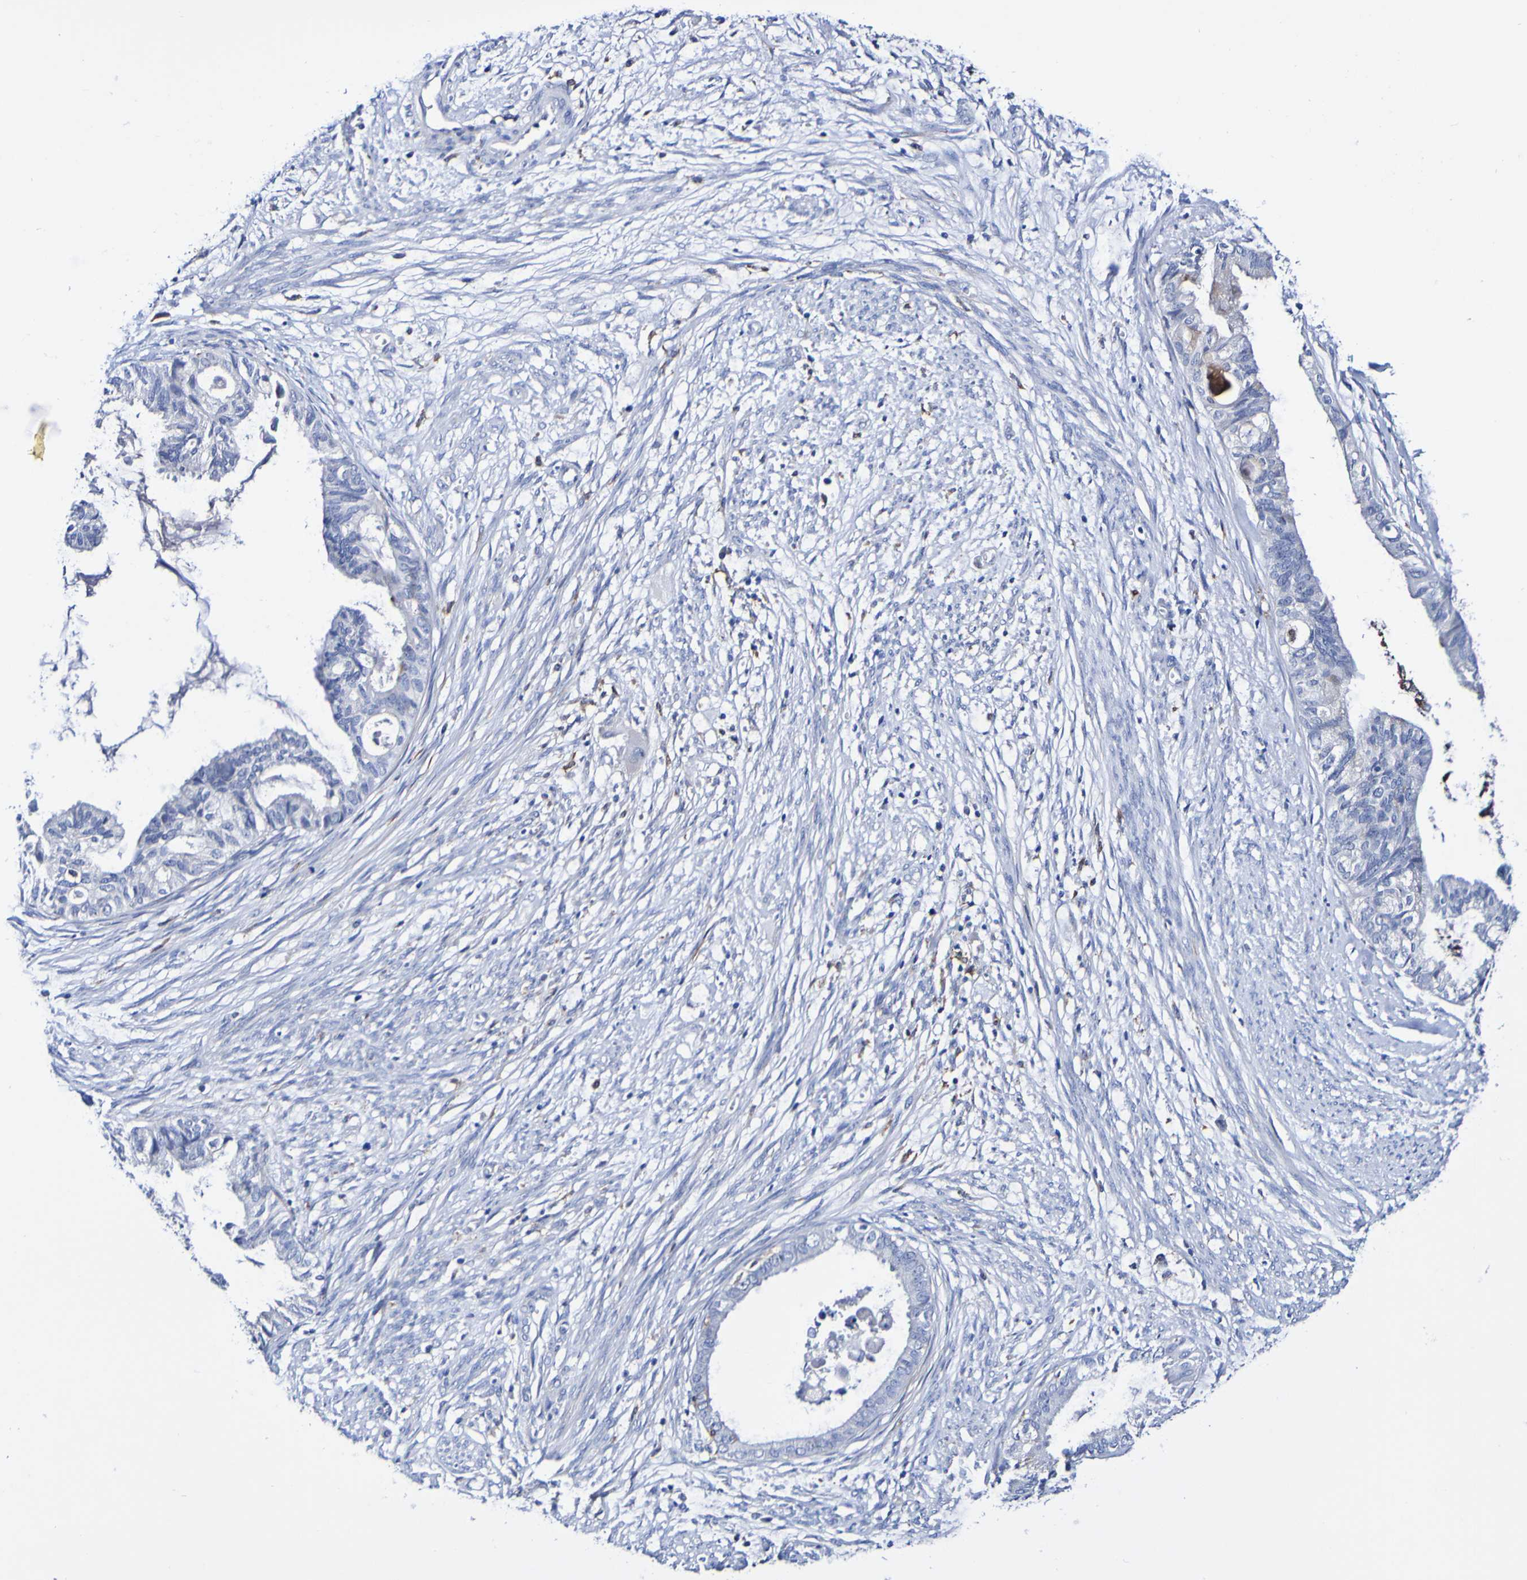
{"staining": {"intensity": "negative", "quantity": "none", "location": "none"}, "tissue": "cervical cancer", "cell_type": "Tumor cells", "image_type": "cancer", "snomed": [{"axis": "morphology", "description": "Normal tissue, NOS"}, {"axis": "morphology", "description": "Adenocarcinoma, NOS"}, {"axis": "topography", "description": "Cervix"}, {"axis": "topography", "description": "Endometrium"}], "caption": "This is a photomicrograph of immunohistochemistry (IHC) staining of cervical adenocarcinoma, which shows no staining in tumor cells. (DAB (3,3'-diaminobenzidine) immunohistochemistry visualized using brightfield microscopy, high magnification).", "gene": "SEZ6", "patient": {"sex": "female", "age": 86}}